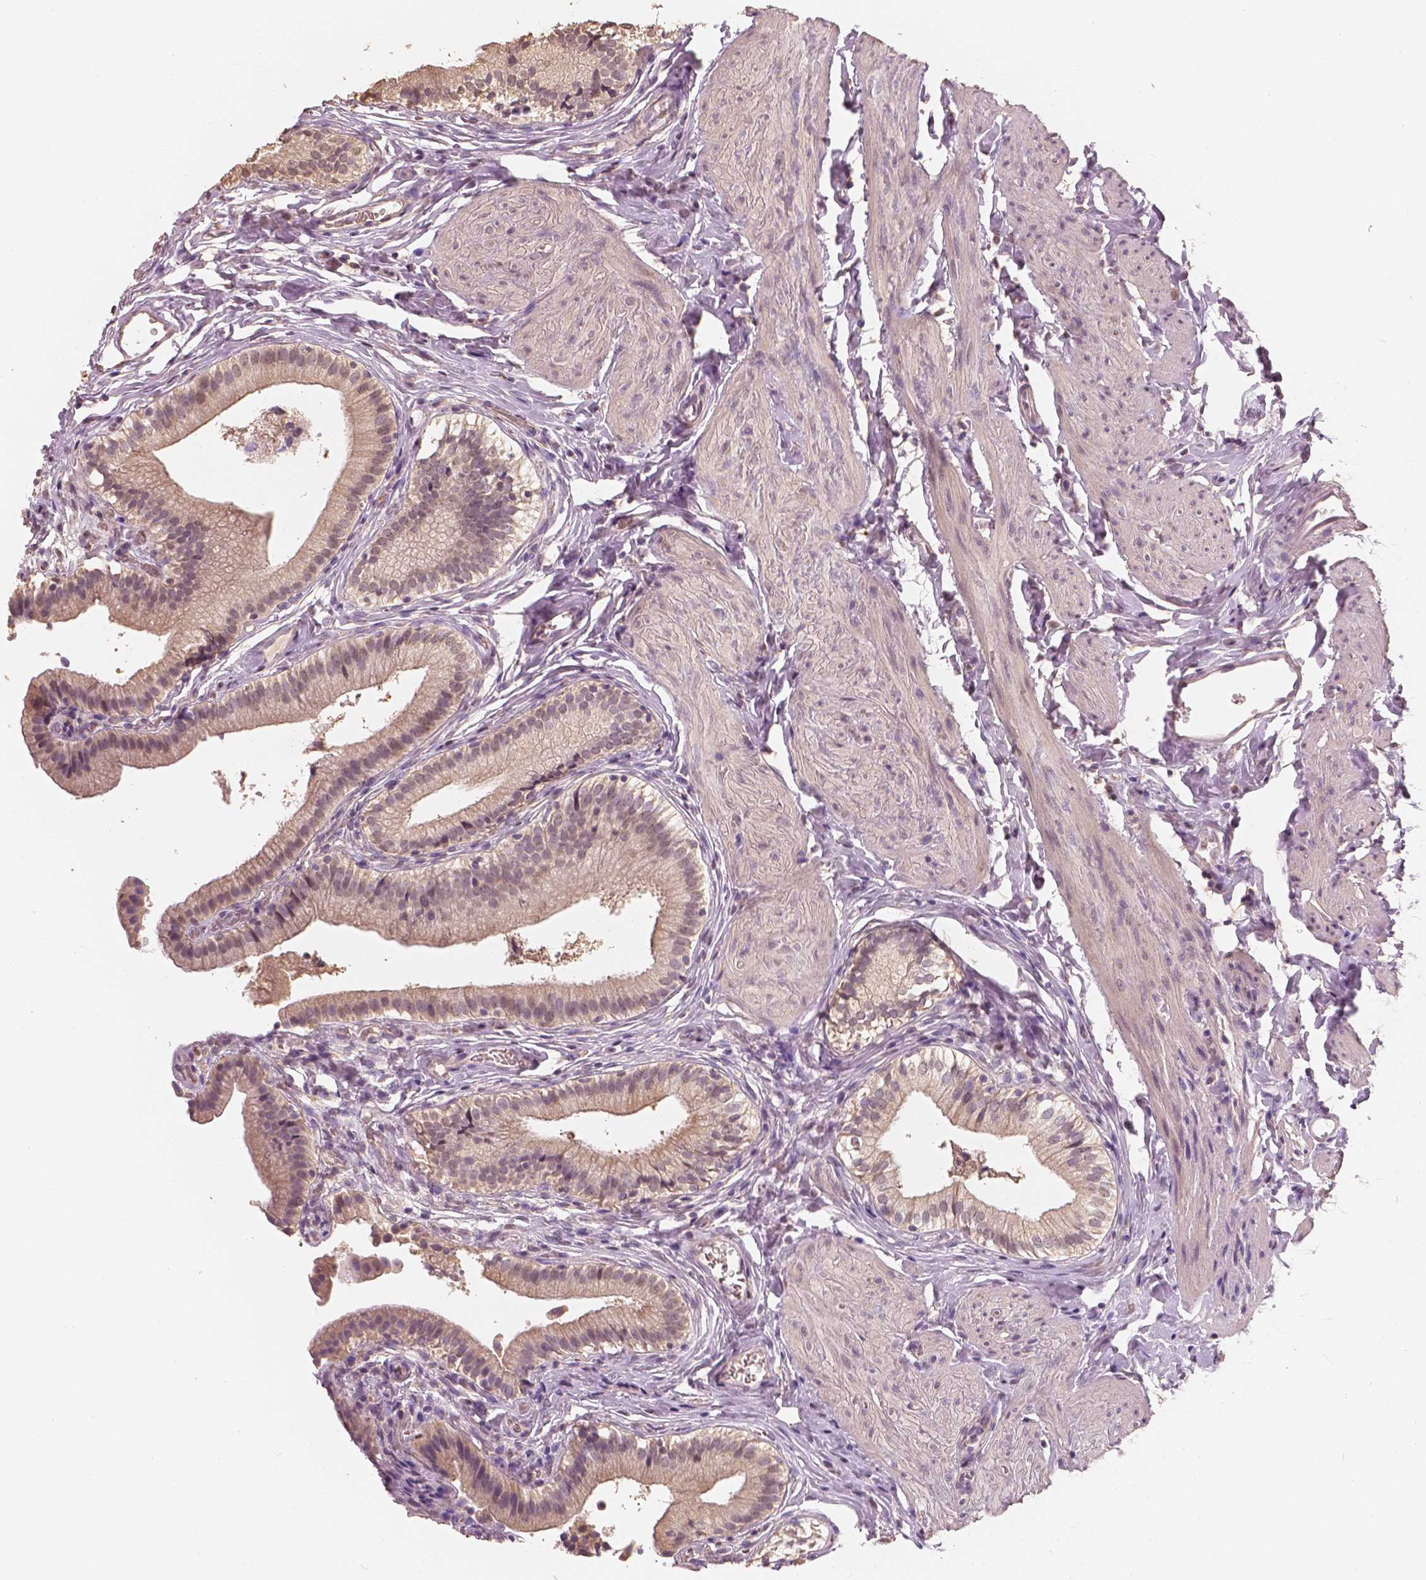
{"staining": {"intensity": "weak", "quantity": ">75%", "location": "cytoplasmic/membranous"}, "tissue": "gallbladder", "cell_type": "Glandular cells", "image_type": "normal", "snomed": [{"axis": "morphology", "description": "Normal tissue, NOS"}, {"axis": "topography", "description": "Gallbladder"}], "caption": "High-power microscopy captured an IHC photomicrograph of normal gallbladder, revealing weak cytoplasmic/membranous positivity in approximately >75% of glandular cells.", "gene": "SAT2", "patient": {"sex": "female", "age": 47}}